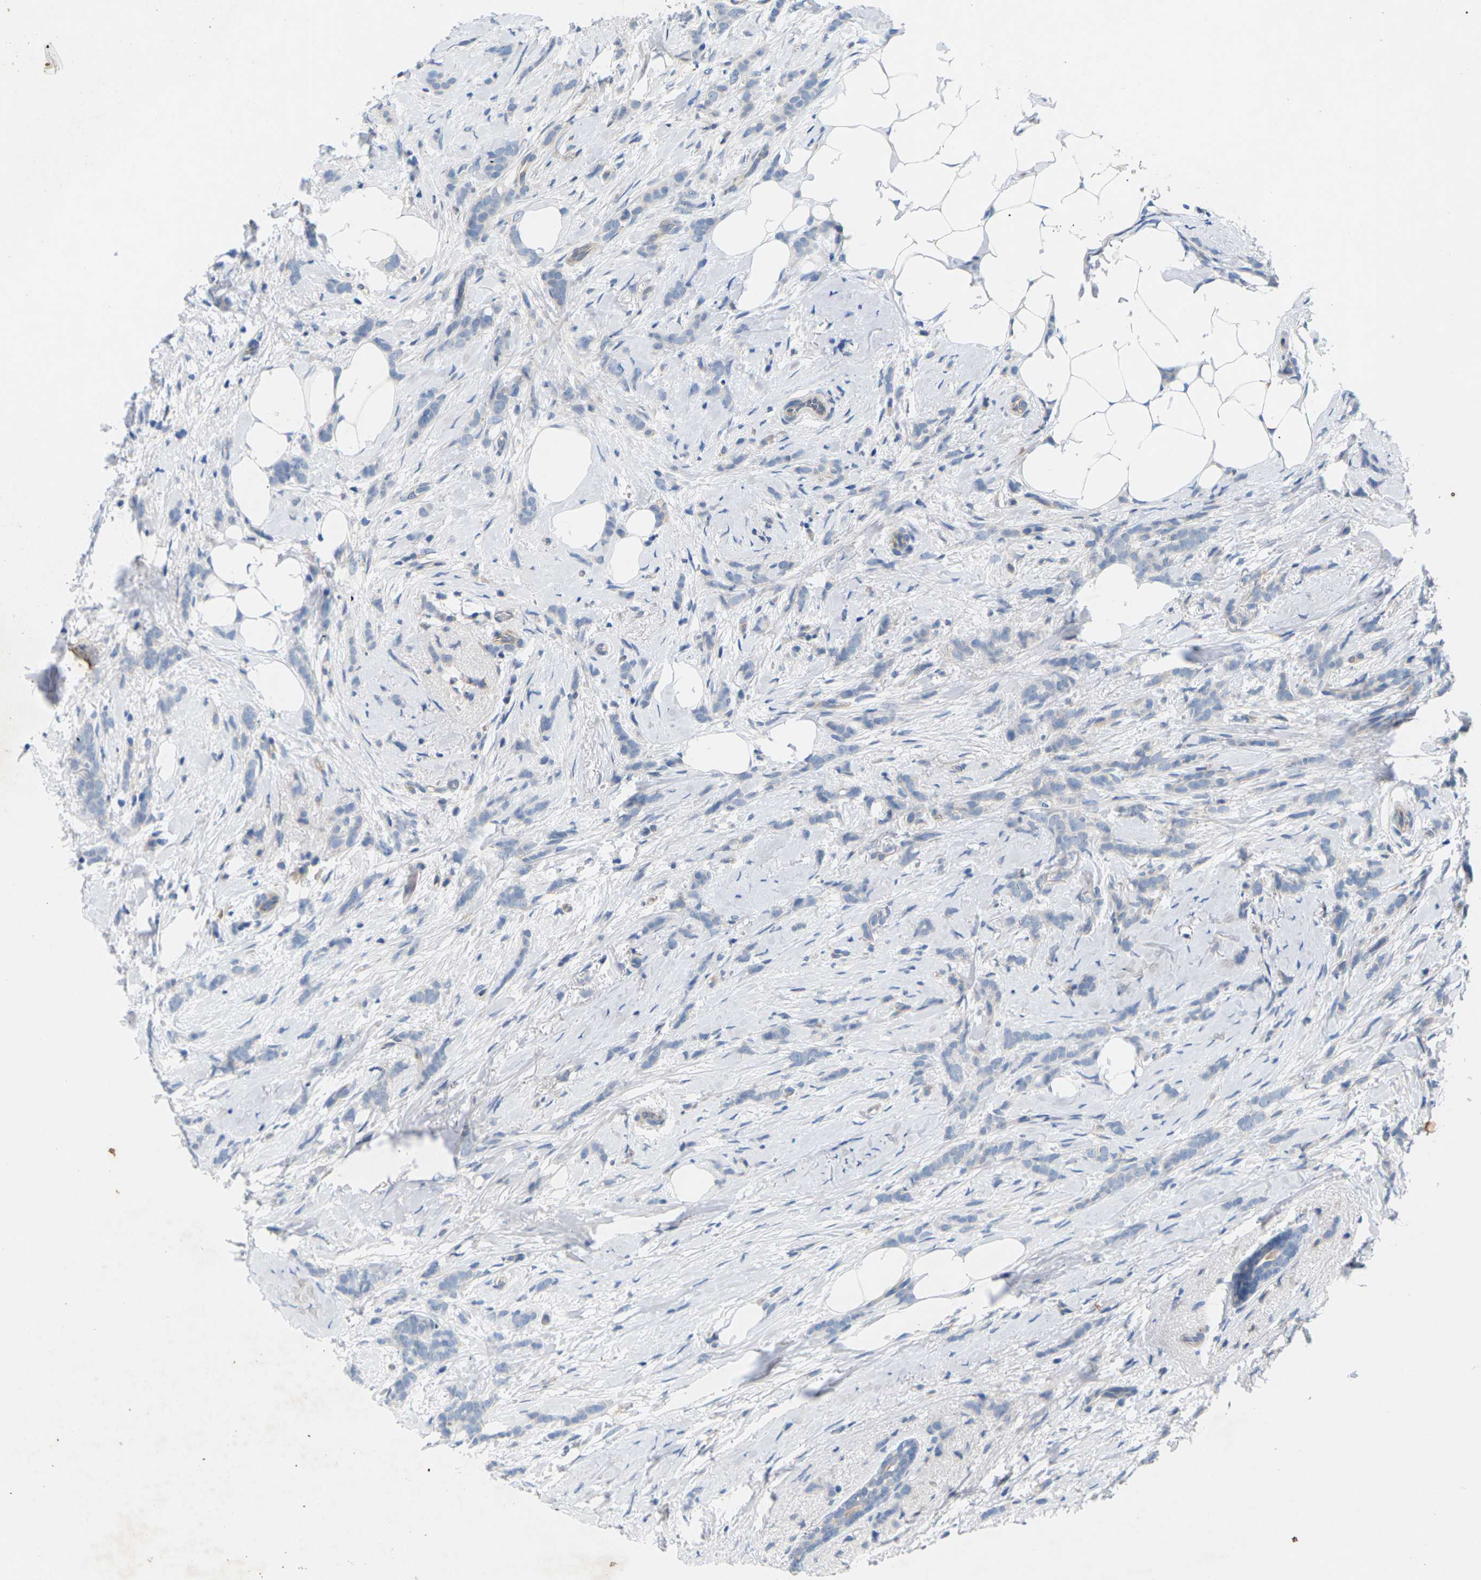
{"staining": {"intensity": "negative", "quantity": "none", "location": "none"}, "tissue": "breast cancer", "cell_type": "Tumor cells", "image_type": "cancer", "snomed": [{"axis": "morphology", "description": "Lobular carcinoma, in situ"}, {"axis": "morphology", "description": "Lobular carcinoma"}, {"axis": "topography", "description": "Breast"}], "caption": "IHC of human breast lobular carcinoma in situ exhibits no positivity in tumor cells.", "gene": "ITGA5", "patient": {"sex": "female", "age": 41}}